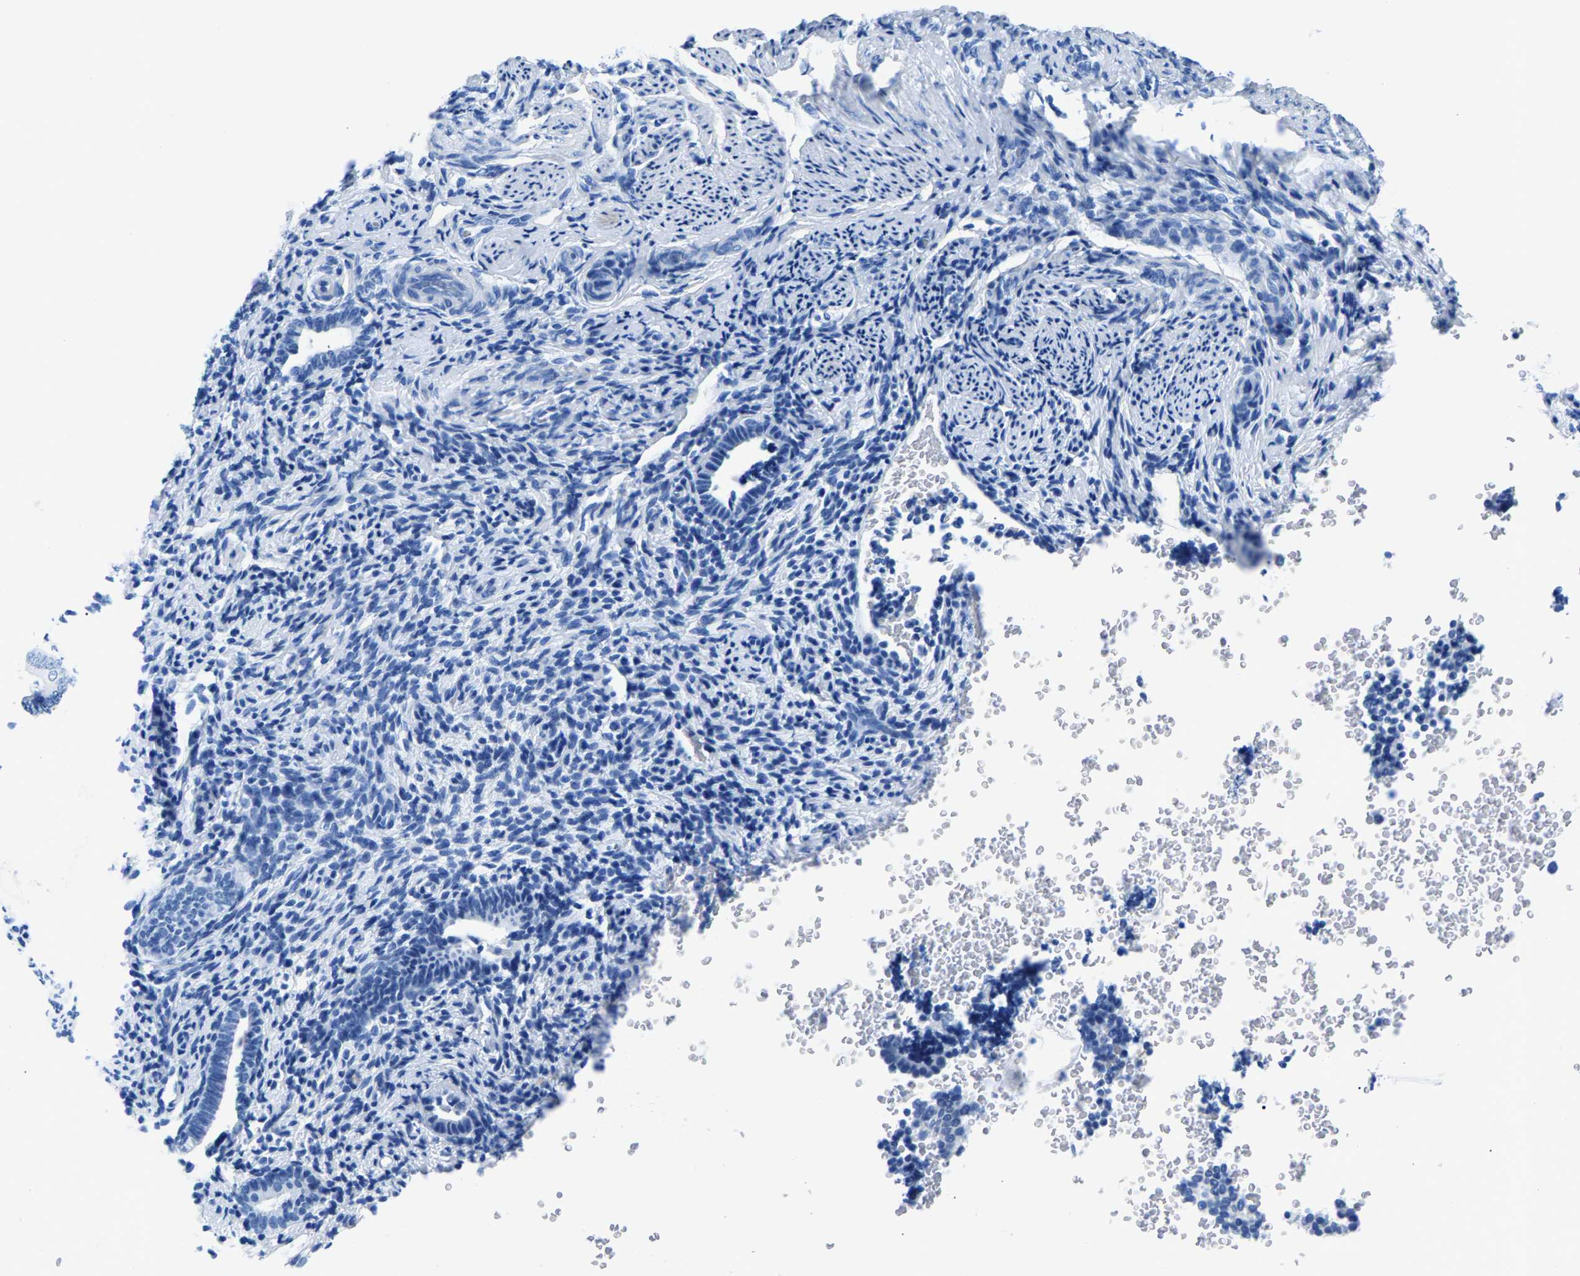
{"staining": {"intensity": "negative", "quantity": "none", "location": "none"}, "tissue": "endometrium", "cell_type": "Cells in endometrial stroma", "image_type": "normal", "snomed": [{"axis": "morphology", "description": "Normal tissue, NOS"}, {"axis": "topography", "description": "Endometrium"}], "caption": "Cells in endometrial stroma are negative for protein expression in unremarkable human endometrium. Nuclei are stained in blue.", "gene": "CPS1", "patient": {"sex": "female", "age": 51}}